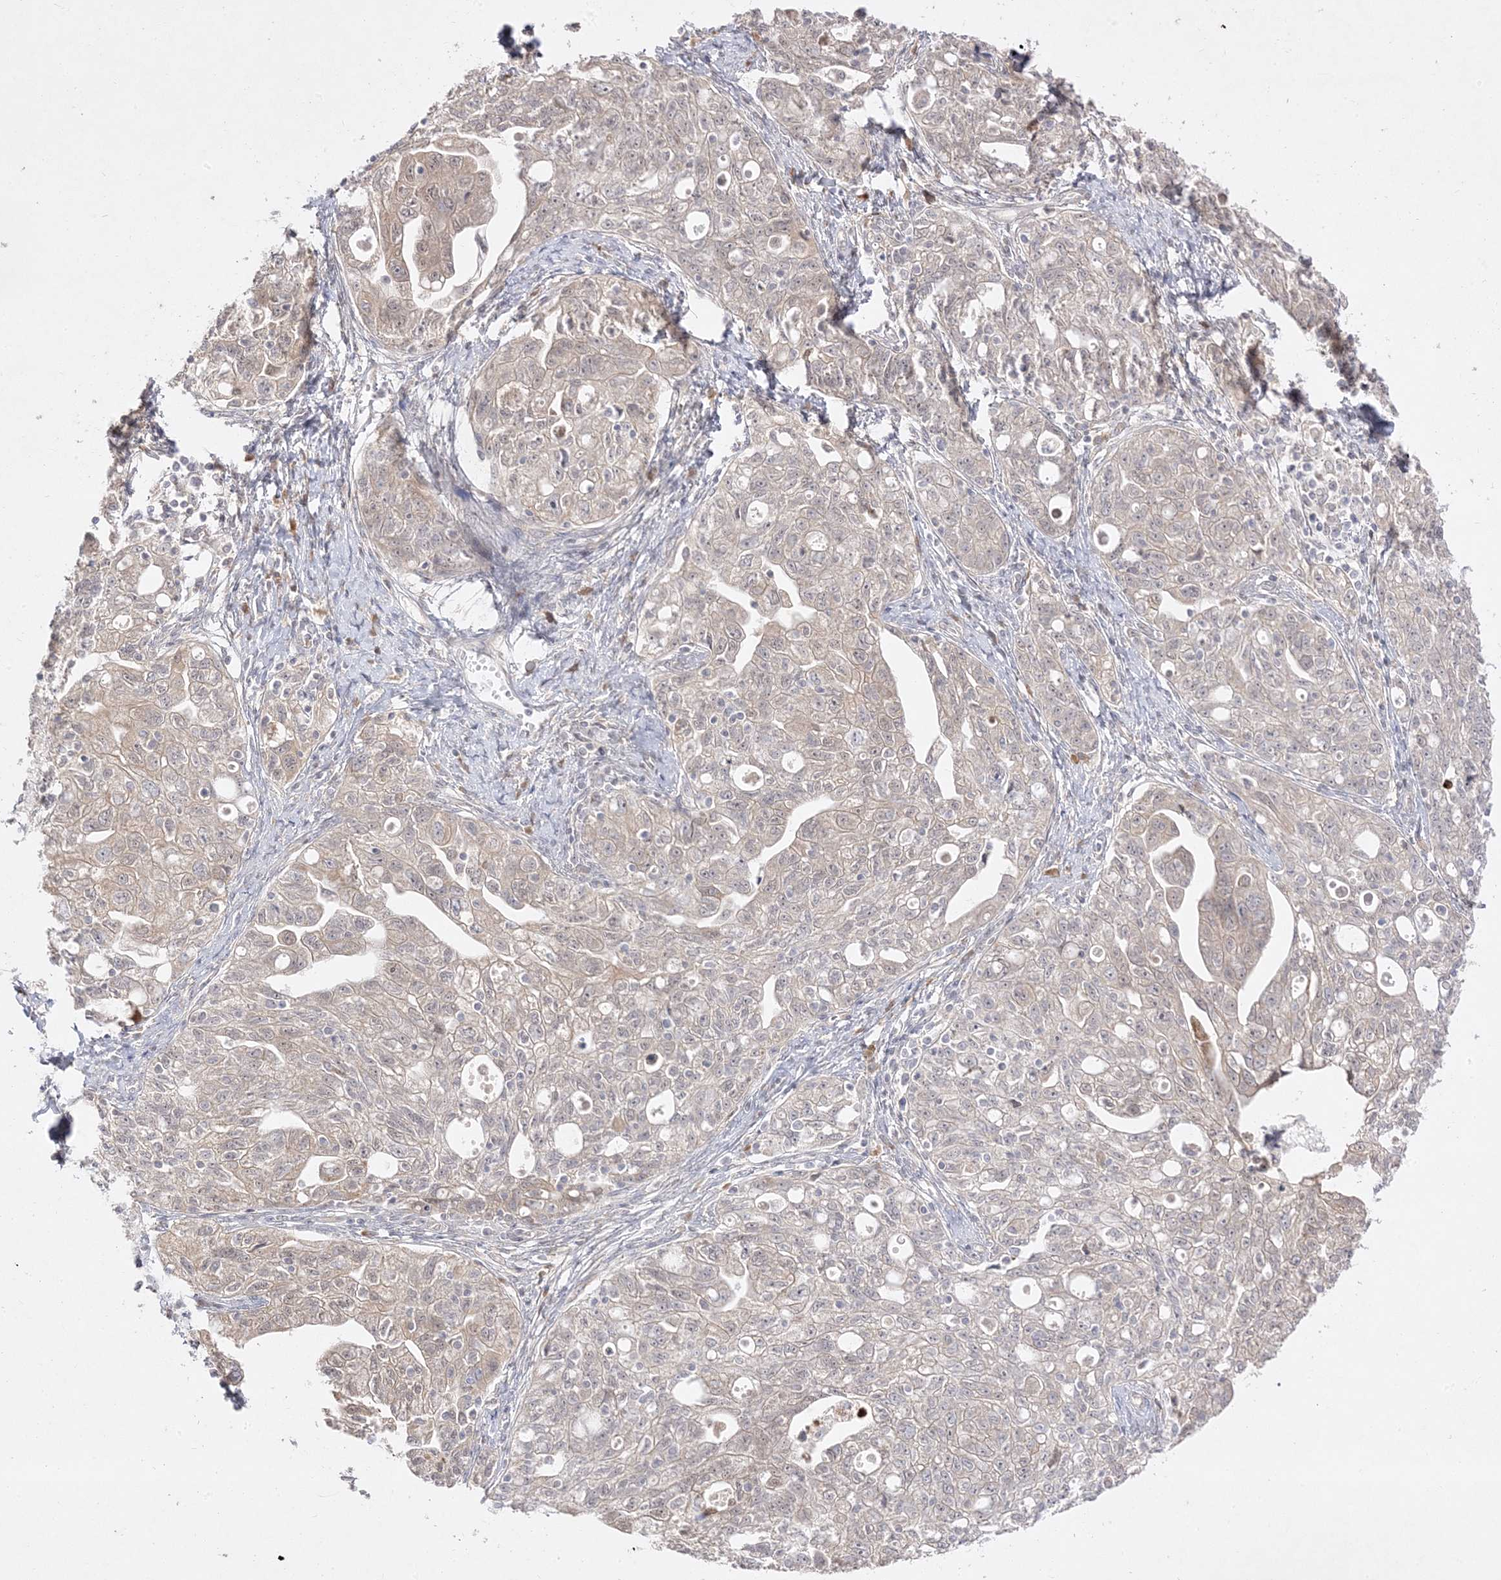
{"staining": {"intensity": "weak", "quantity": "<25%", "location": "cytoplasmic/membranous"}, "tissue": "ovarian cancer", "cell_type": "Tumor cells", "image_type": "cancer", "snomed": [{"axis": "morphology", "description": "Carcinoma, NOS"}, {"axis": "morphology", "description": "Cystadenocarcinoma, serous, NOS"}, {"axis": "topography", "description": "Ovary"}], "caption": "DAB immunohistochemical staining of human ovarian cancer (carcinoma) exhibits no significant positivity in tumor cells.", "gene": "C2CD2", "patient": {"sex": "female", "age": 69}}